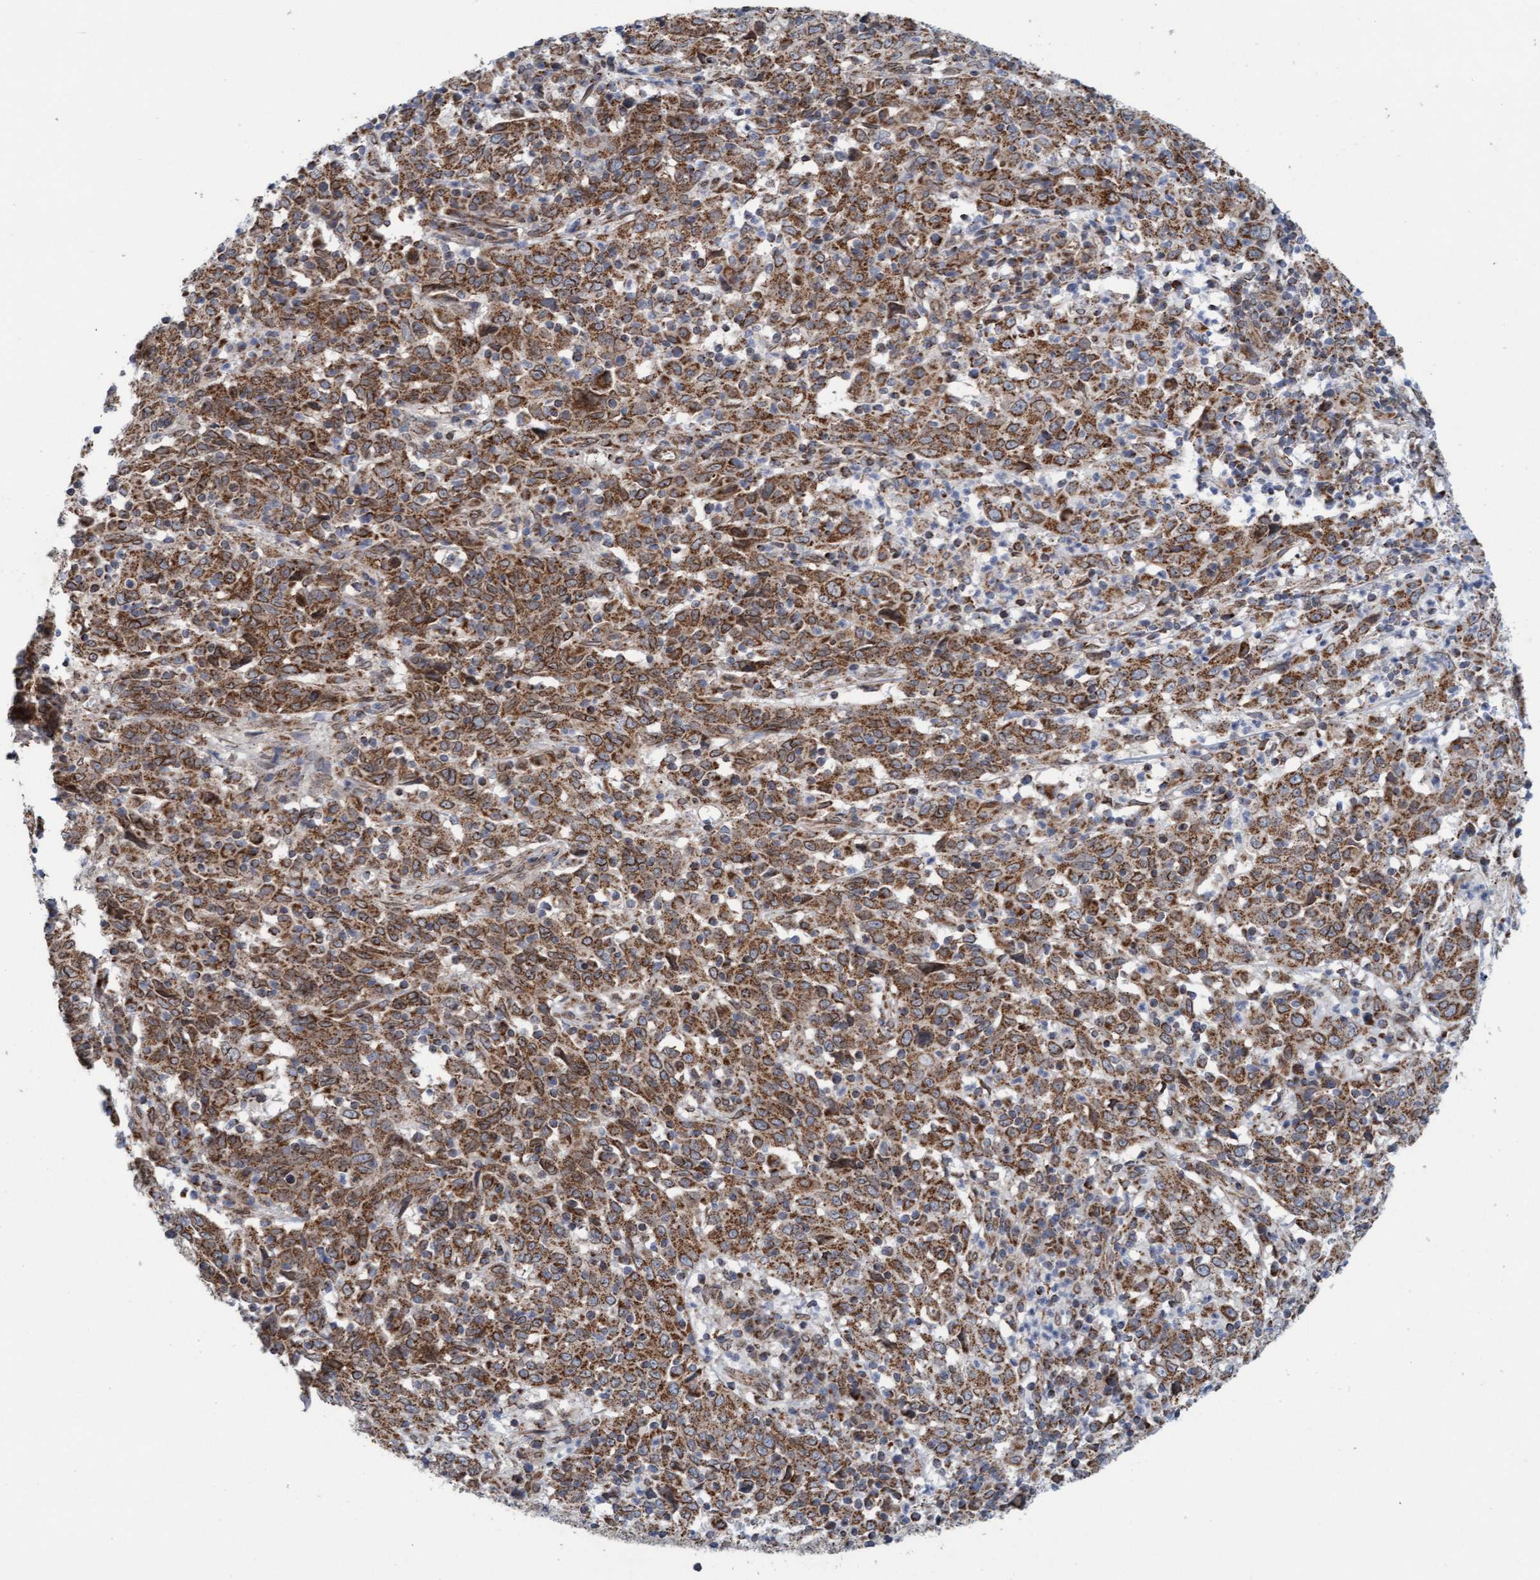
{"staining": {"intensity": "moderate", "quantity": ">75%", "location": "cytoplasmic/membranous"}, "tissue": "cervical cancer", "cell_type": "Tumor cells", "image_type": "cancer", "snomed": [{"axis": "morphology", "description": "Squamous cell carcinoma, NOS"}, {"axis": "topography", "description": "Cervix"}], "caption": "Protein staining demonstrates moderate cytoplasmic/membranous positivity in about >75% of tumor cells in cervical squamous cell carcinoma.", "gene": "MRPS23", "patient": {"sex": "female", "age": 46}}